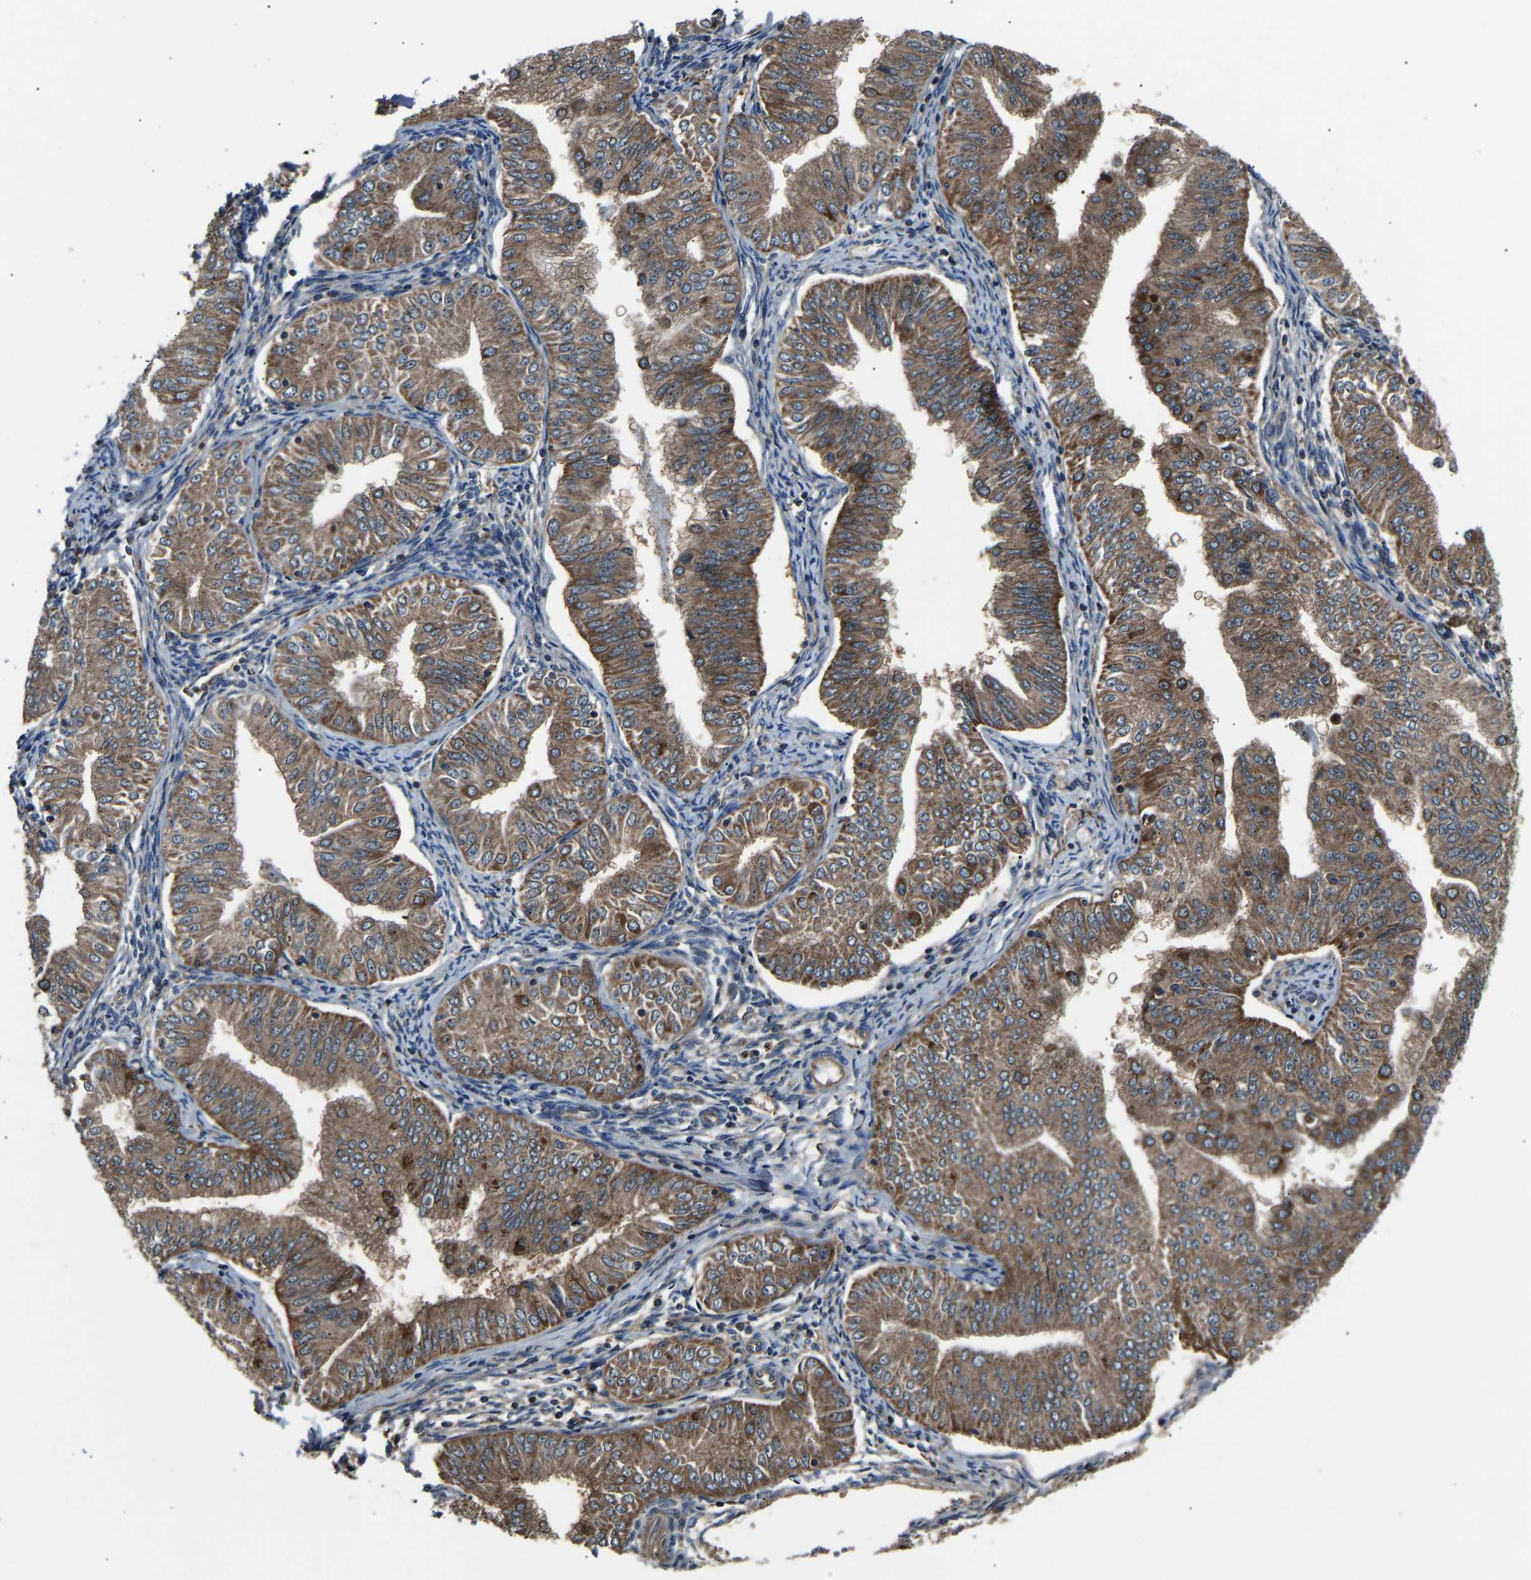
{"staining": {"intensity": "moderate", "quantity": ">75%", "location": "cytoplasmic/membranous"}, "tissue": "endometrial cancer", "cell_type": "Tumor cells", "image_type": "cancer", "snomed": [{"axis": "morphology", "description": "Normal tissue, NOS"}, {"axis": "morphology", "description": "Adenocarcinoma, NOS"}, {"axis": "topography", "description": "Endometrium"}], "caption": "Human endometrial cancer (adenocarcinoma) stained with a brown dye demonstrates moderate cytoplasmic/membranous positive staining in about >75% of tumor cells.", "gene": "GGCT", "patient": {"sex": "female", "age": 53}}